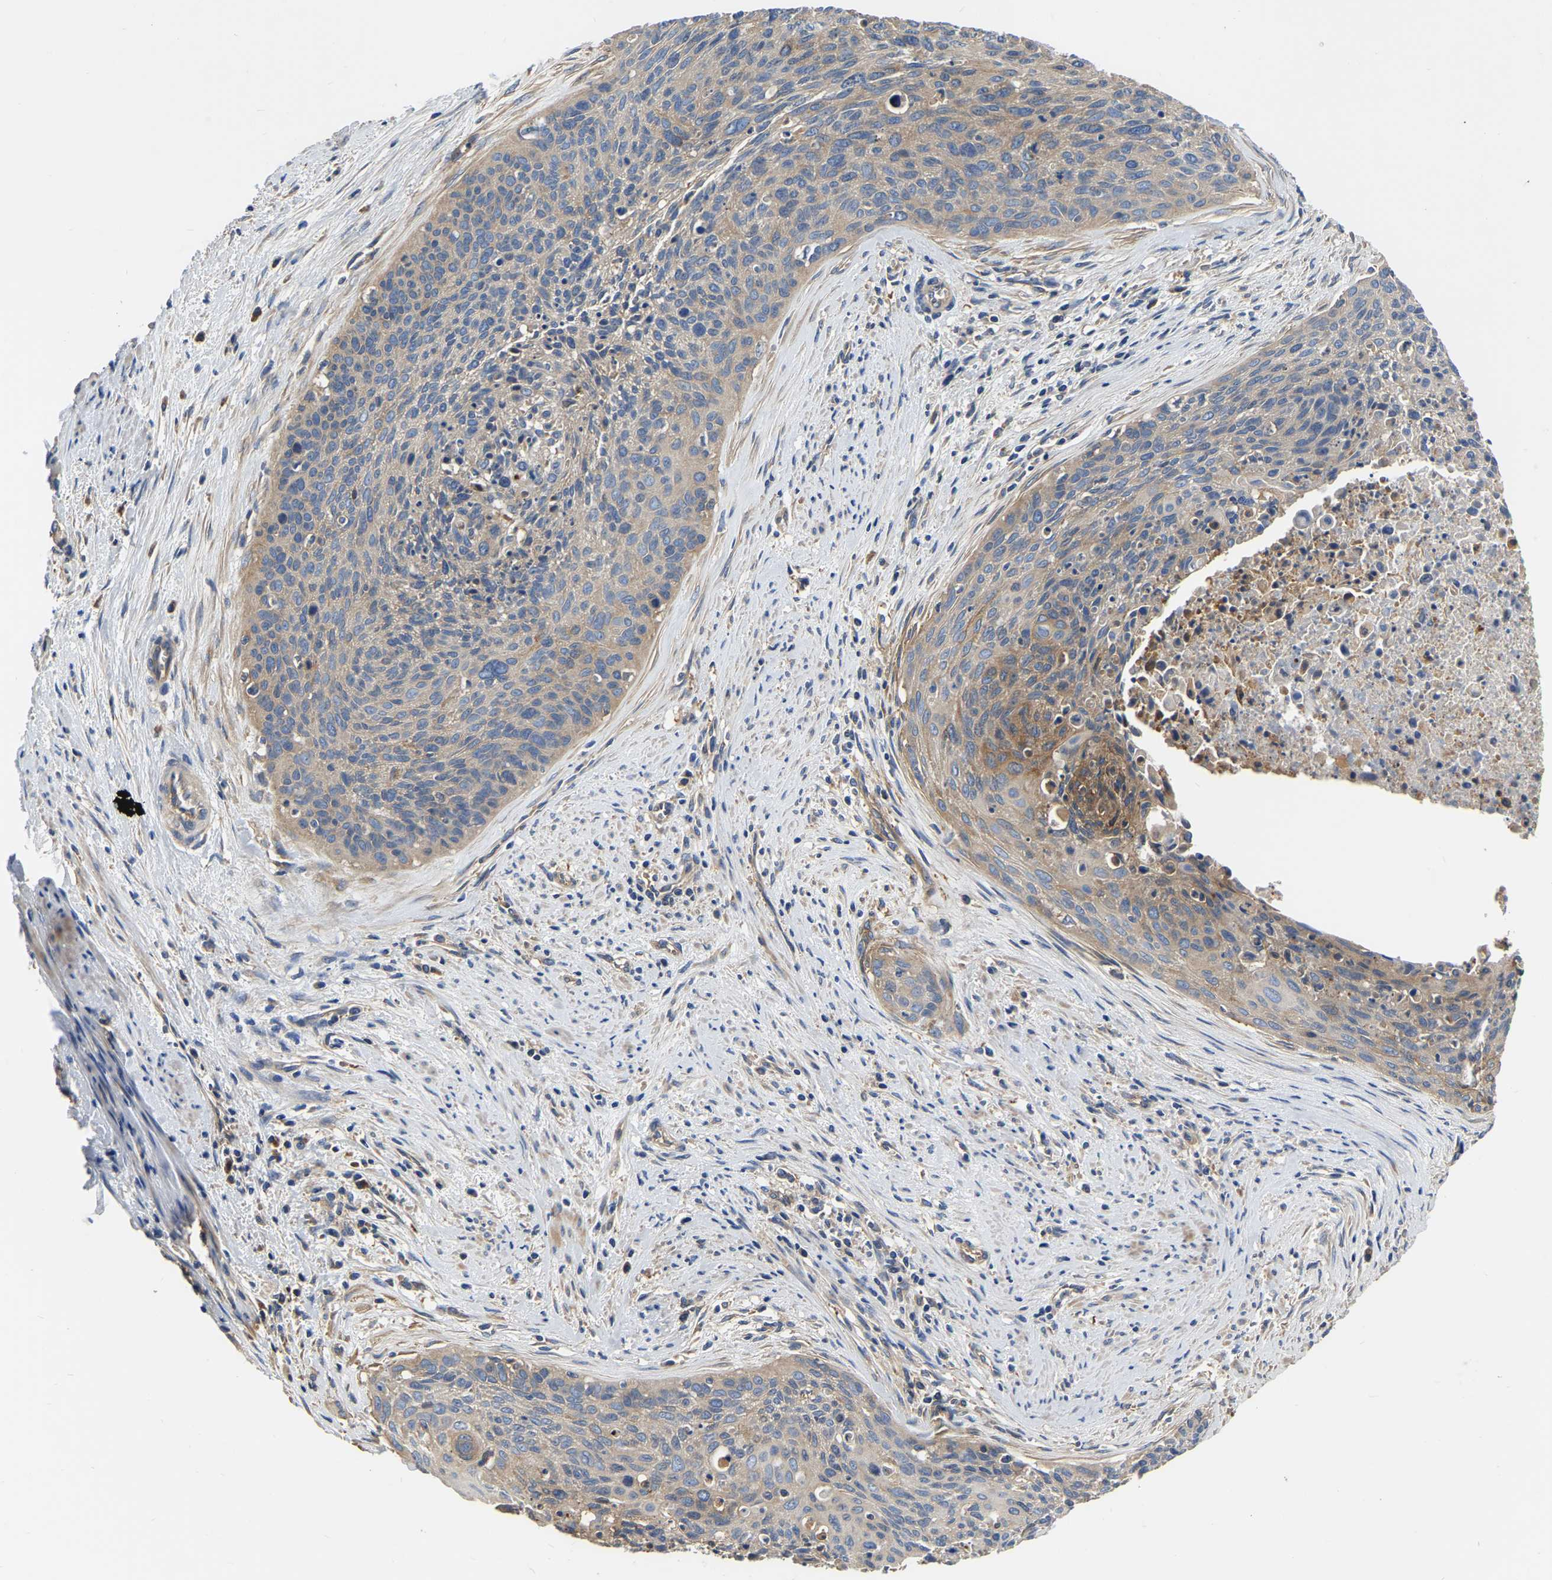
{"staining": {"intensity": "moderate", "quantity": "25%-75%", "location": "cytoplasmic/membranous"}, "tissue": "cervical cancer", "cell_type": "Tumor cells", "image_type": "cancer", "snomed": [{"axis": "morphology", "description": "Squamous cell carcinoma, NOS"}, {"axis": "topography", "description": "Cervix"}], "caption": "IHC photomicrograph of squamous cell carcinoma (cervical) stained for a protein (brown), which displays medium levels of moderate cytoplasmic/membranous positivity in approximately 25%-75% of tumor cells.", "gene": "GARS1", "patient": {"sex": "female", "age": 55}}